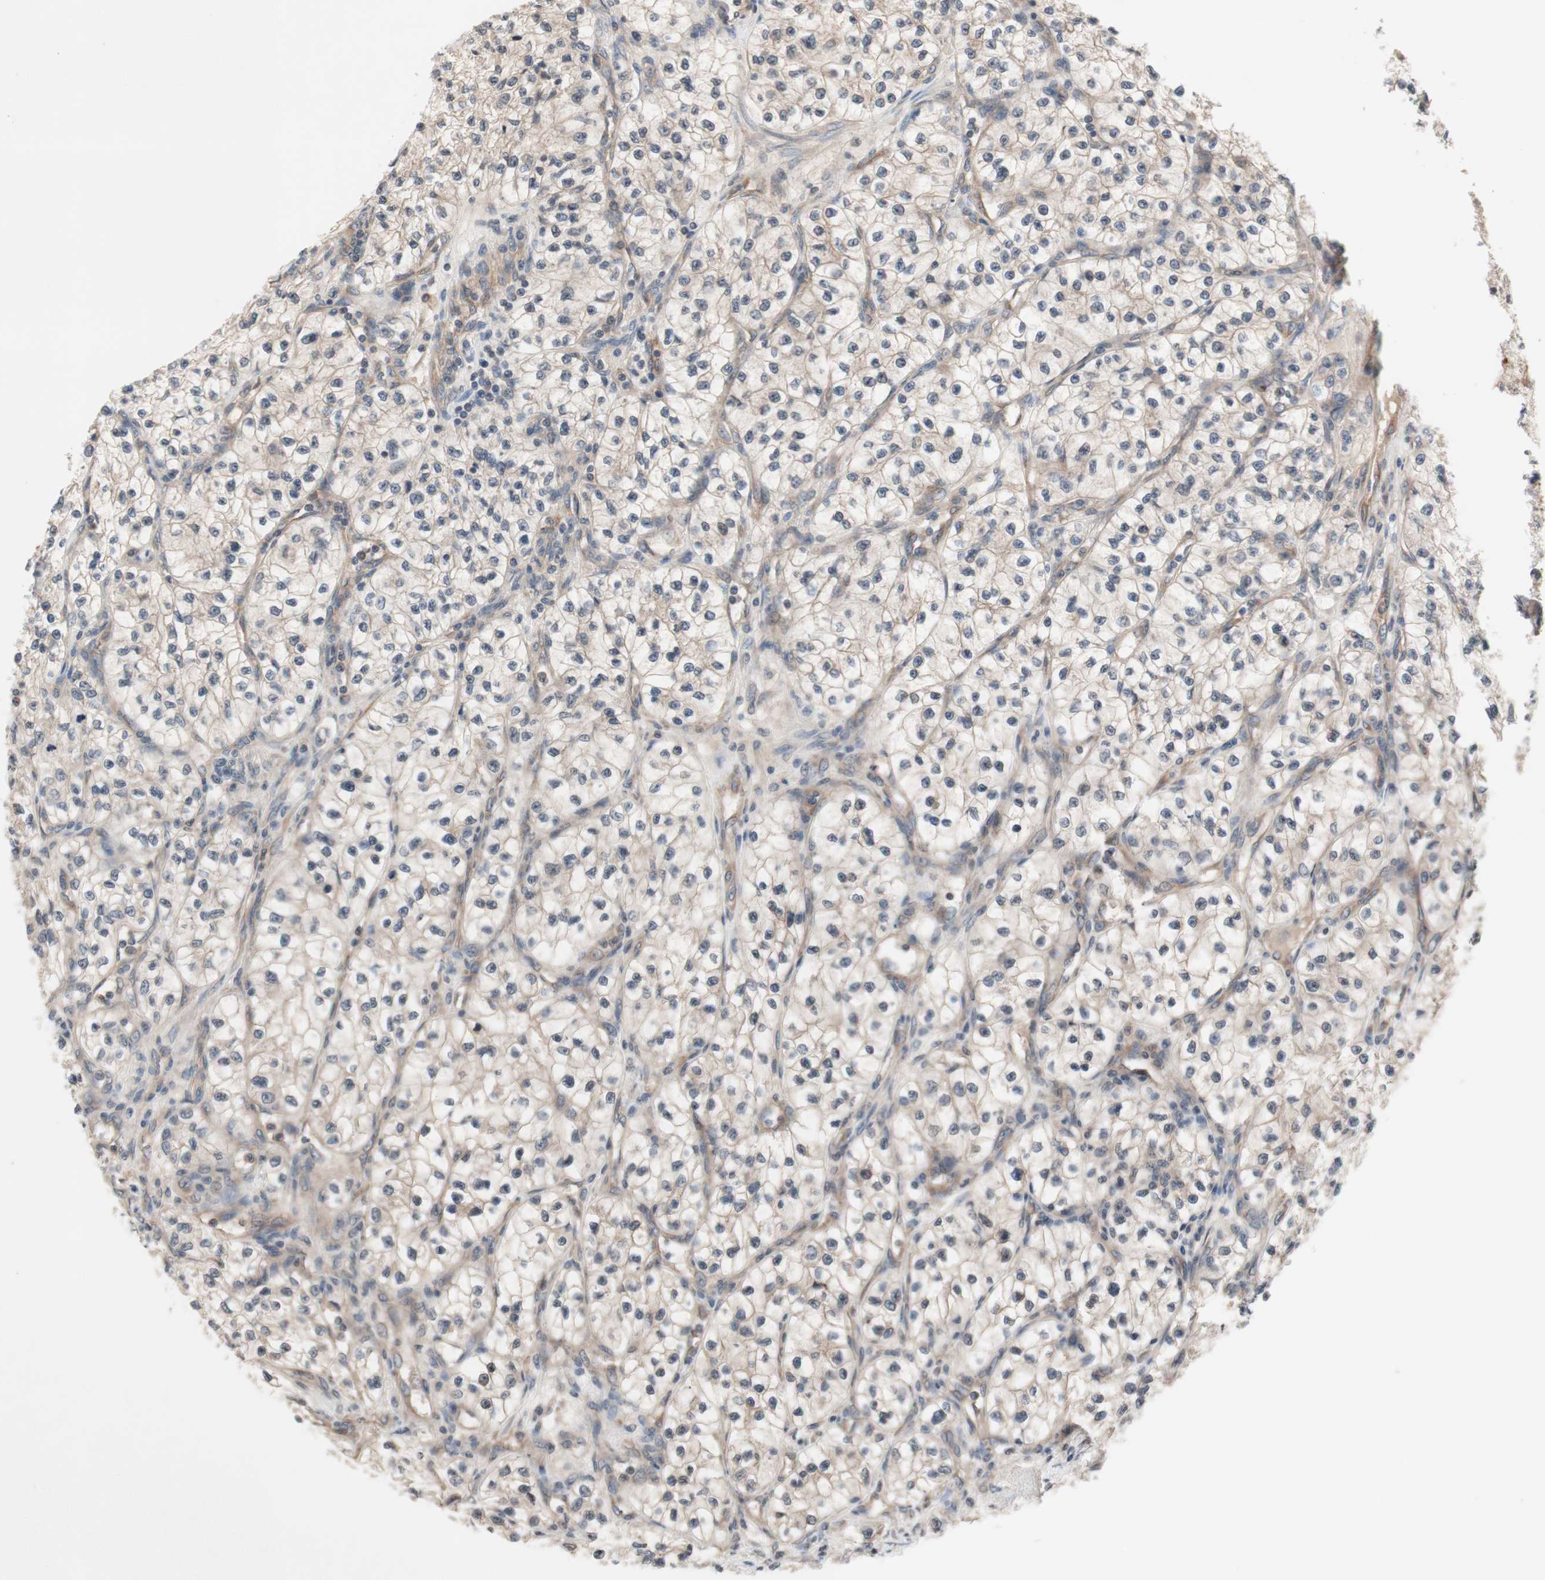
{"staining": {"intensity": "weak", "quantity": ">75%", "location": "cytoplasmic/membranous"}, "tissue": "renal cancer", "cell_type": "Tumor cells", "image_type": "cancer", "snomed": [{"axis": "morphology", "description": "Adenocarcinoma, NOS"}, {"axis": "topography", "description": "Kidney"}], "caption": "A brown stain labels weak cytoplasmic/membranous staining of a protein in renal cancer (adenocarcinoma) tumor cells. Using DAB (brown) and hematoxylin (blue) stains, captured at high magnification using brightfield microscopy.", "gene": "CD55", "patient": {"sex": "female", "age": 57}}